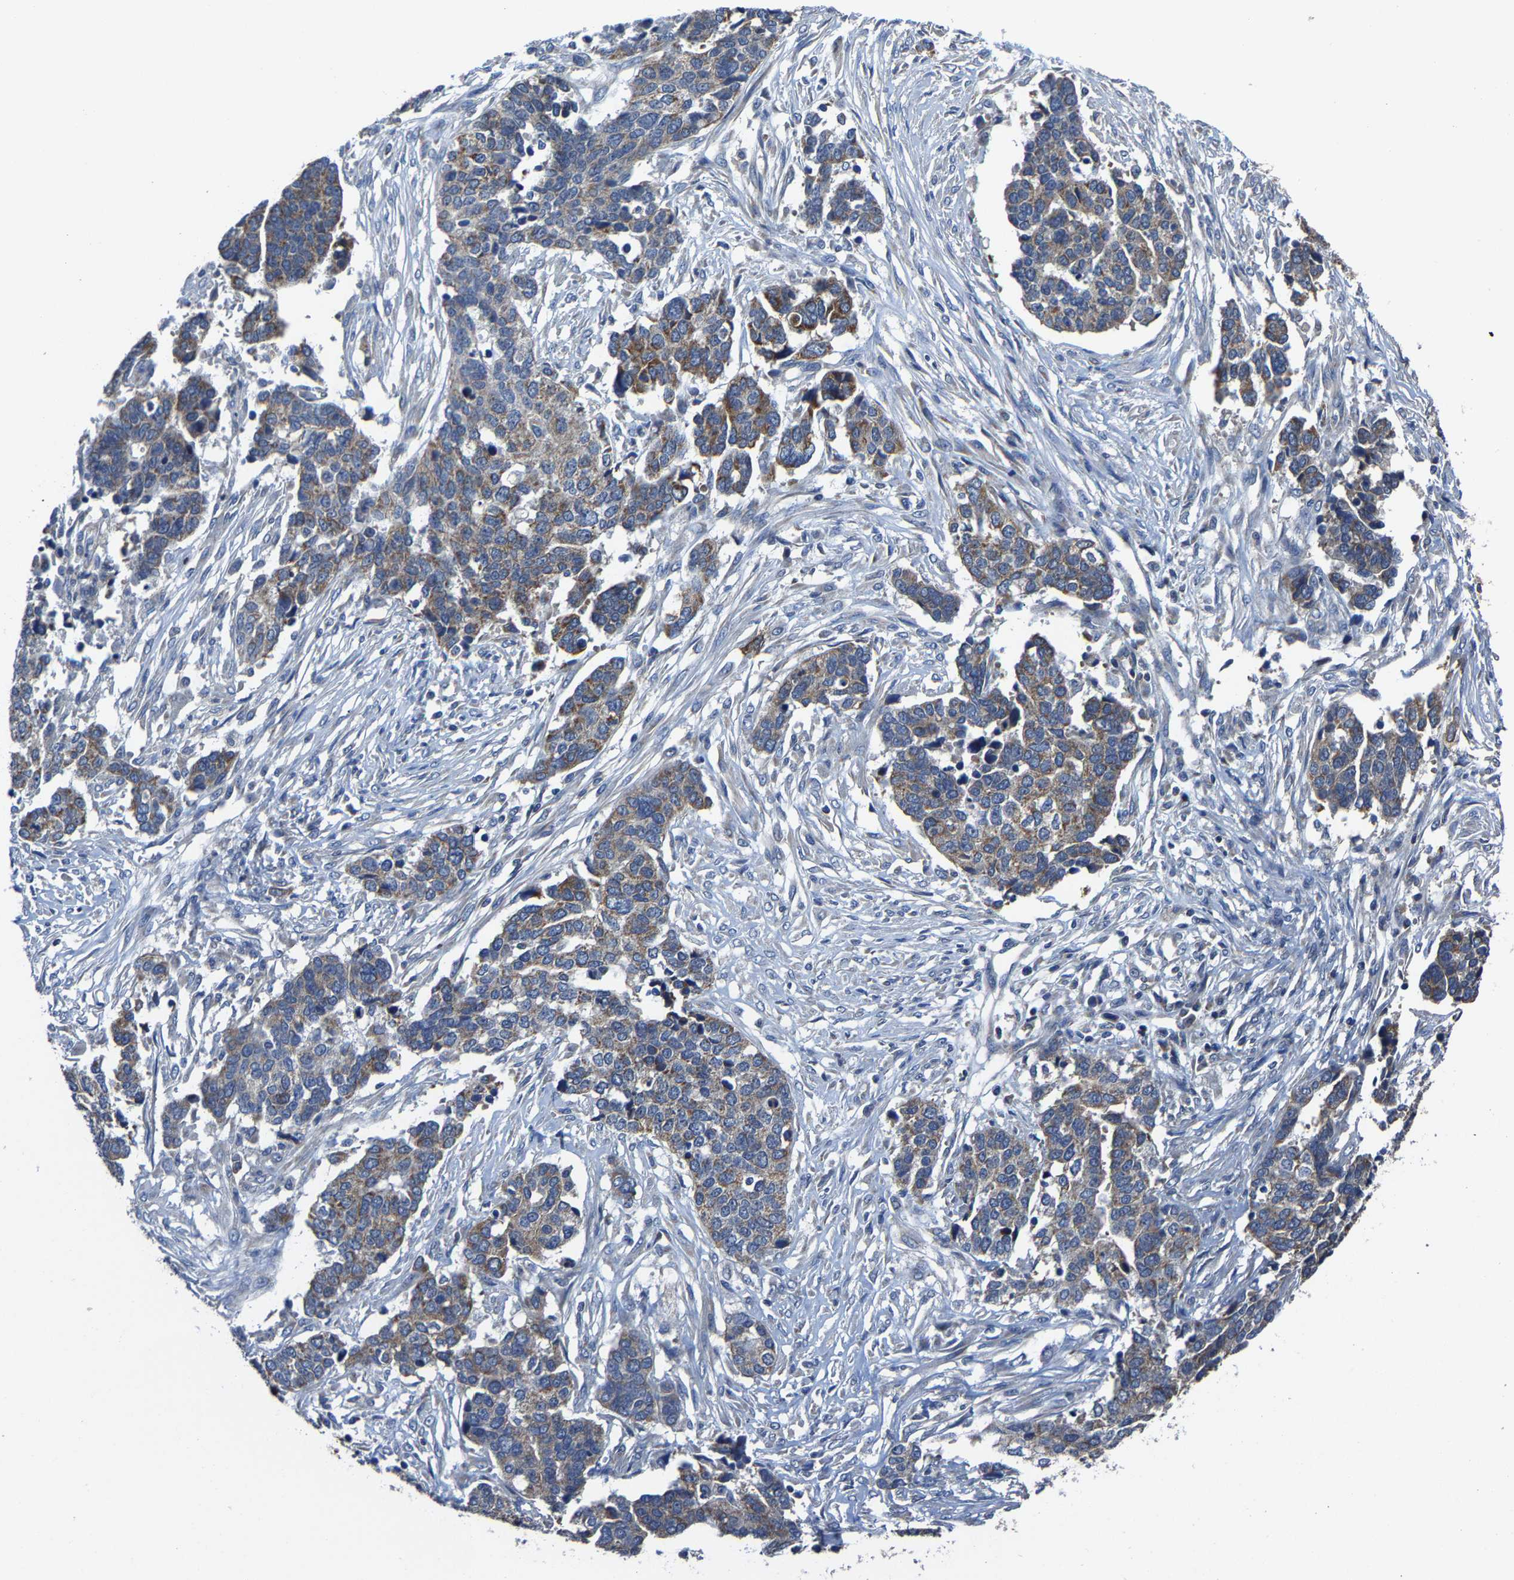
{"staining": {"intensity": "moderate", "quantity": ">75%", "location": "cytoplasmic/membranous"}, "tissue": "ovarian cancer", "cell_type": "Tumor cells", "image_type": "cancer", "snomed": [{"axis": "morphology", "description": "Cystadenocarcinoma, serous, NOS"}, {"axis": "topography", "description": "Ovary"}], "caption": "Serous cystadenocarcinoma (ovarian) stained with DAB immunohistochemistry displays medium levels of moderate cytoplasmic/membranous expression in about >75% of tumor cells.", "gene": "AGK", "patient": {"sex": "female", "age": 44}}